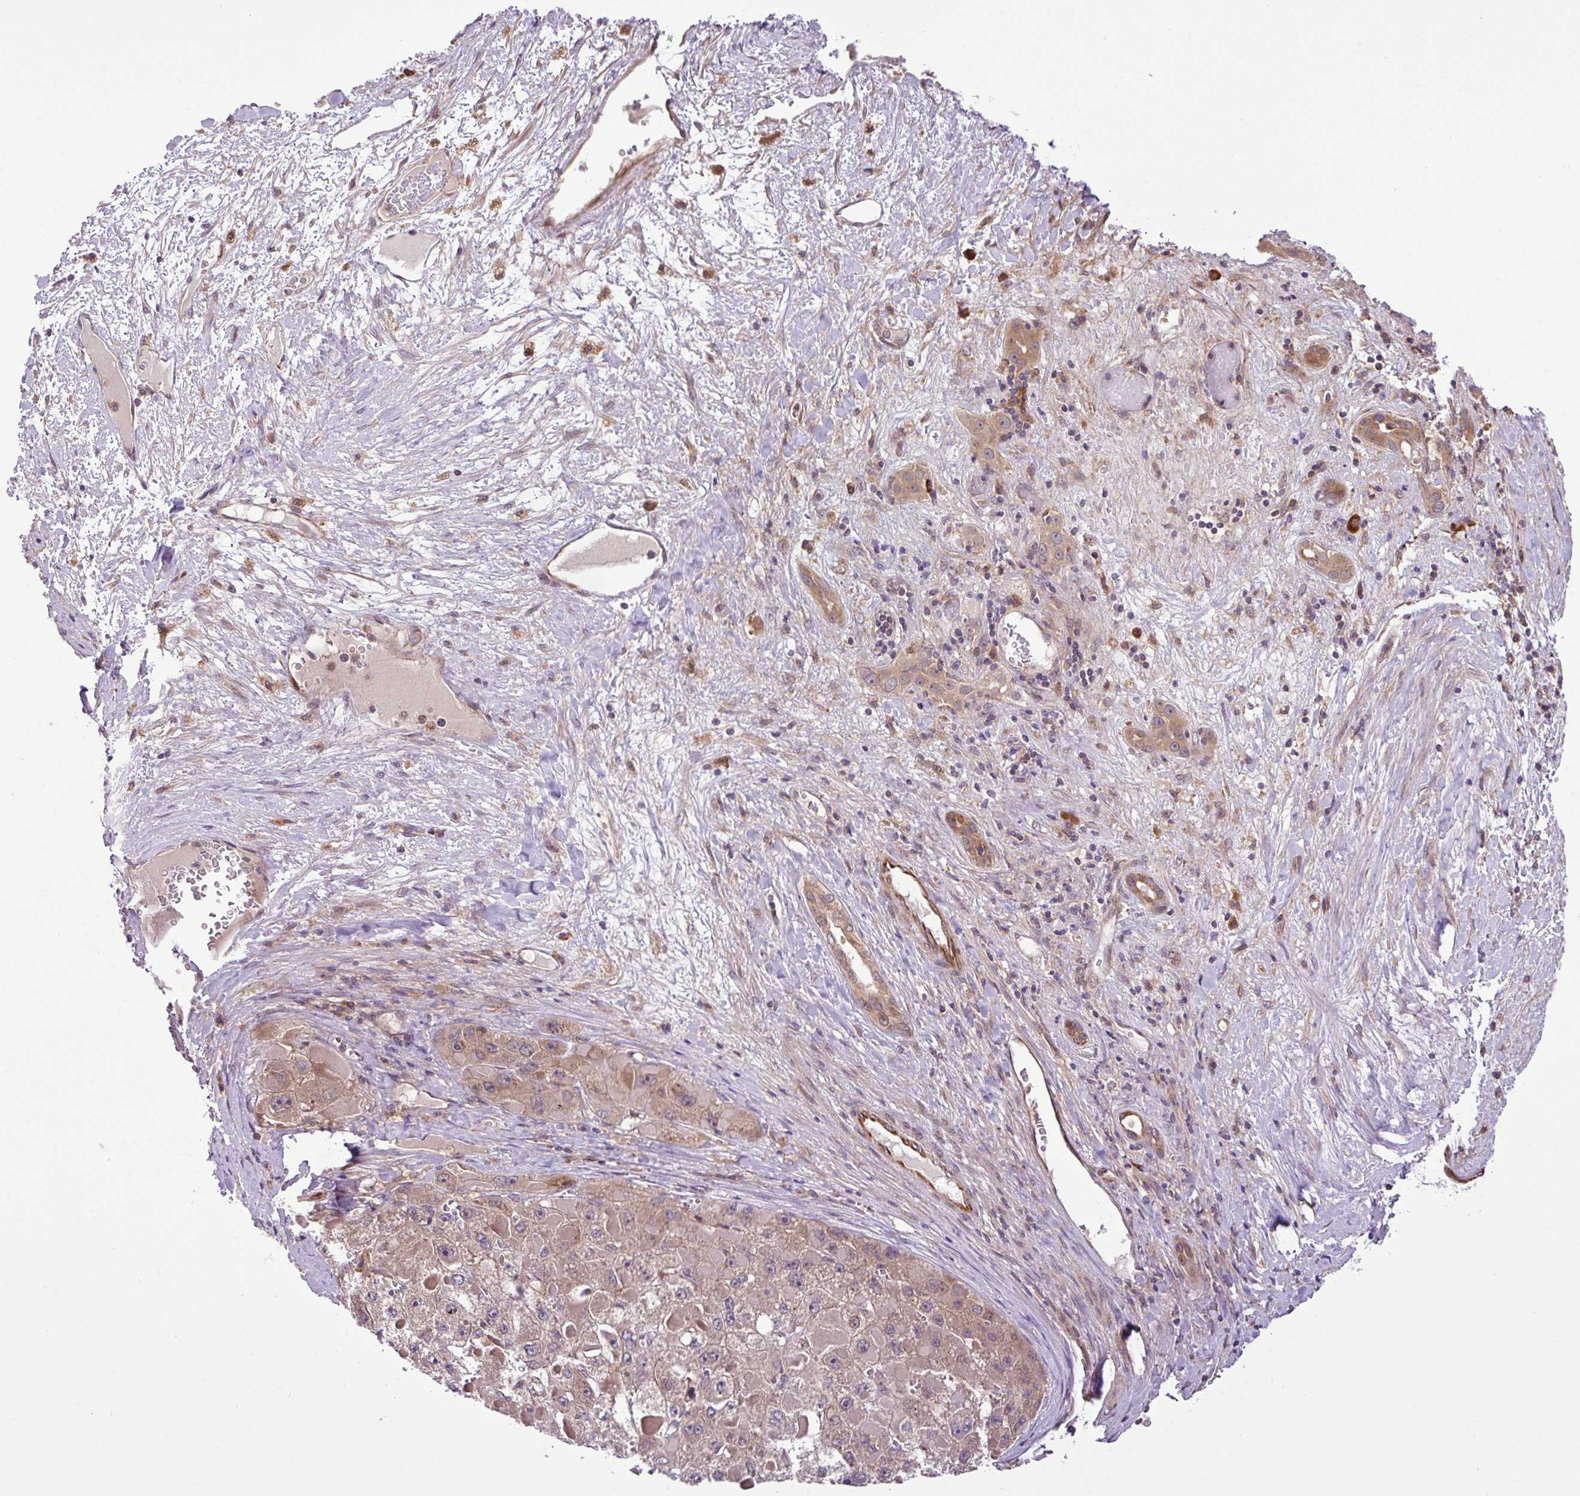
{"staining": {"intensity": "weak", "quantity": "25%-75%", "location": "cytoplasmic/membranous"}, "tissue": "liver cancer", "cell_type": "Tumor cells", "image_type": "cancer", "snomed": [{"axis": "morphology", "description": "Carcinoma, Hepatocellular, NOS"}, {"axis": "topography", "description": "Liver"}], "caption": "The micrograph demonstrates immunohistochemical staining of hepatocellular carcinoma (liver). There is weak cytoplasmic/membranous positivity is appreciated in about 25%-75% of tumor cells. (brown staining indicates protein expression, while blue staining denotes nuclei).", "gene": "DLGAP4", "patient": {"sex": "female", "age": 73}}